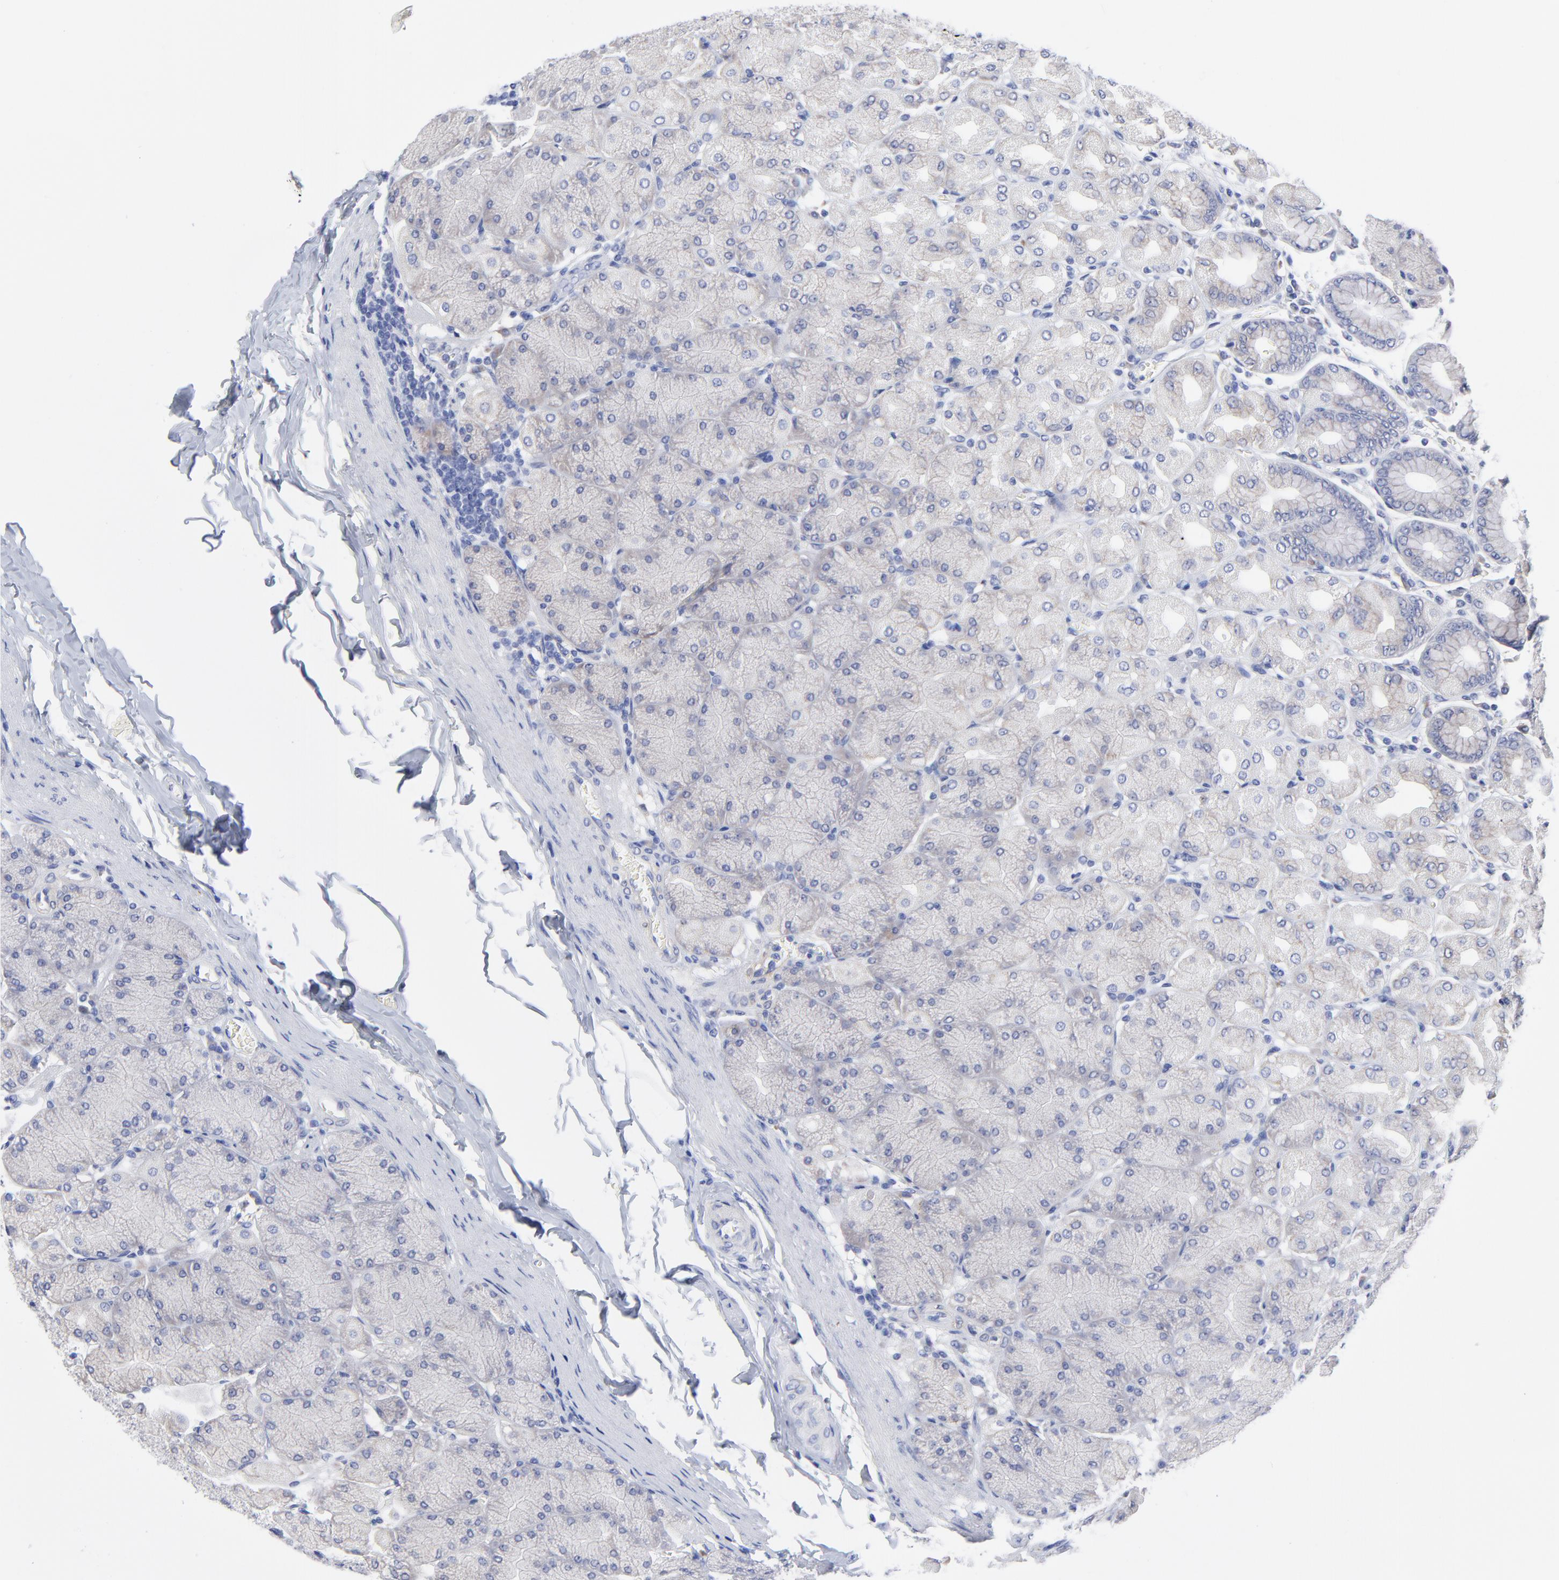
{"staining": {"intensity": "negative", "quantity": "none", "location": "none"}, "tissue": "stomach", "cell_type": "Glandular cells", "image_type": "normal", "snomed": [{"axis": "morphology", "description": "Normal tissue, NOS"}, {"axis": "topography", "description": "Stomach, upper"}], "caption": "An immunohistochemistry (IHC) histopathology image of normal stomach is shown. There is no staining in glandular cells of stomach. Brightfield microscopy of IHC stained with DAB (3,3'-diaminobenzidine) (brown) and hematoxylin (blue), captured at high magnification.", "gene": "DUSP9", "patient": {"sex": "female", "age": 56}}